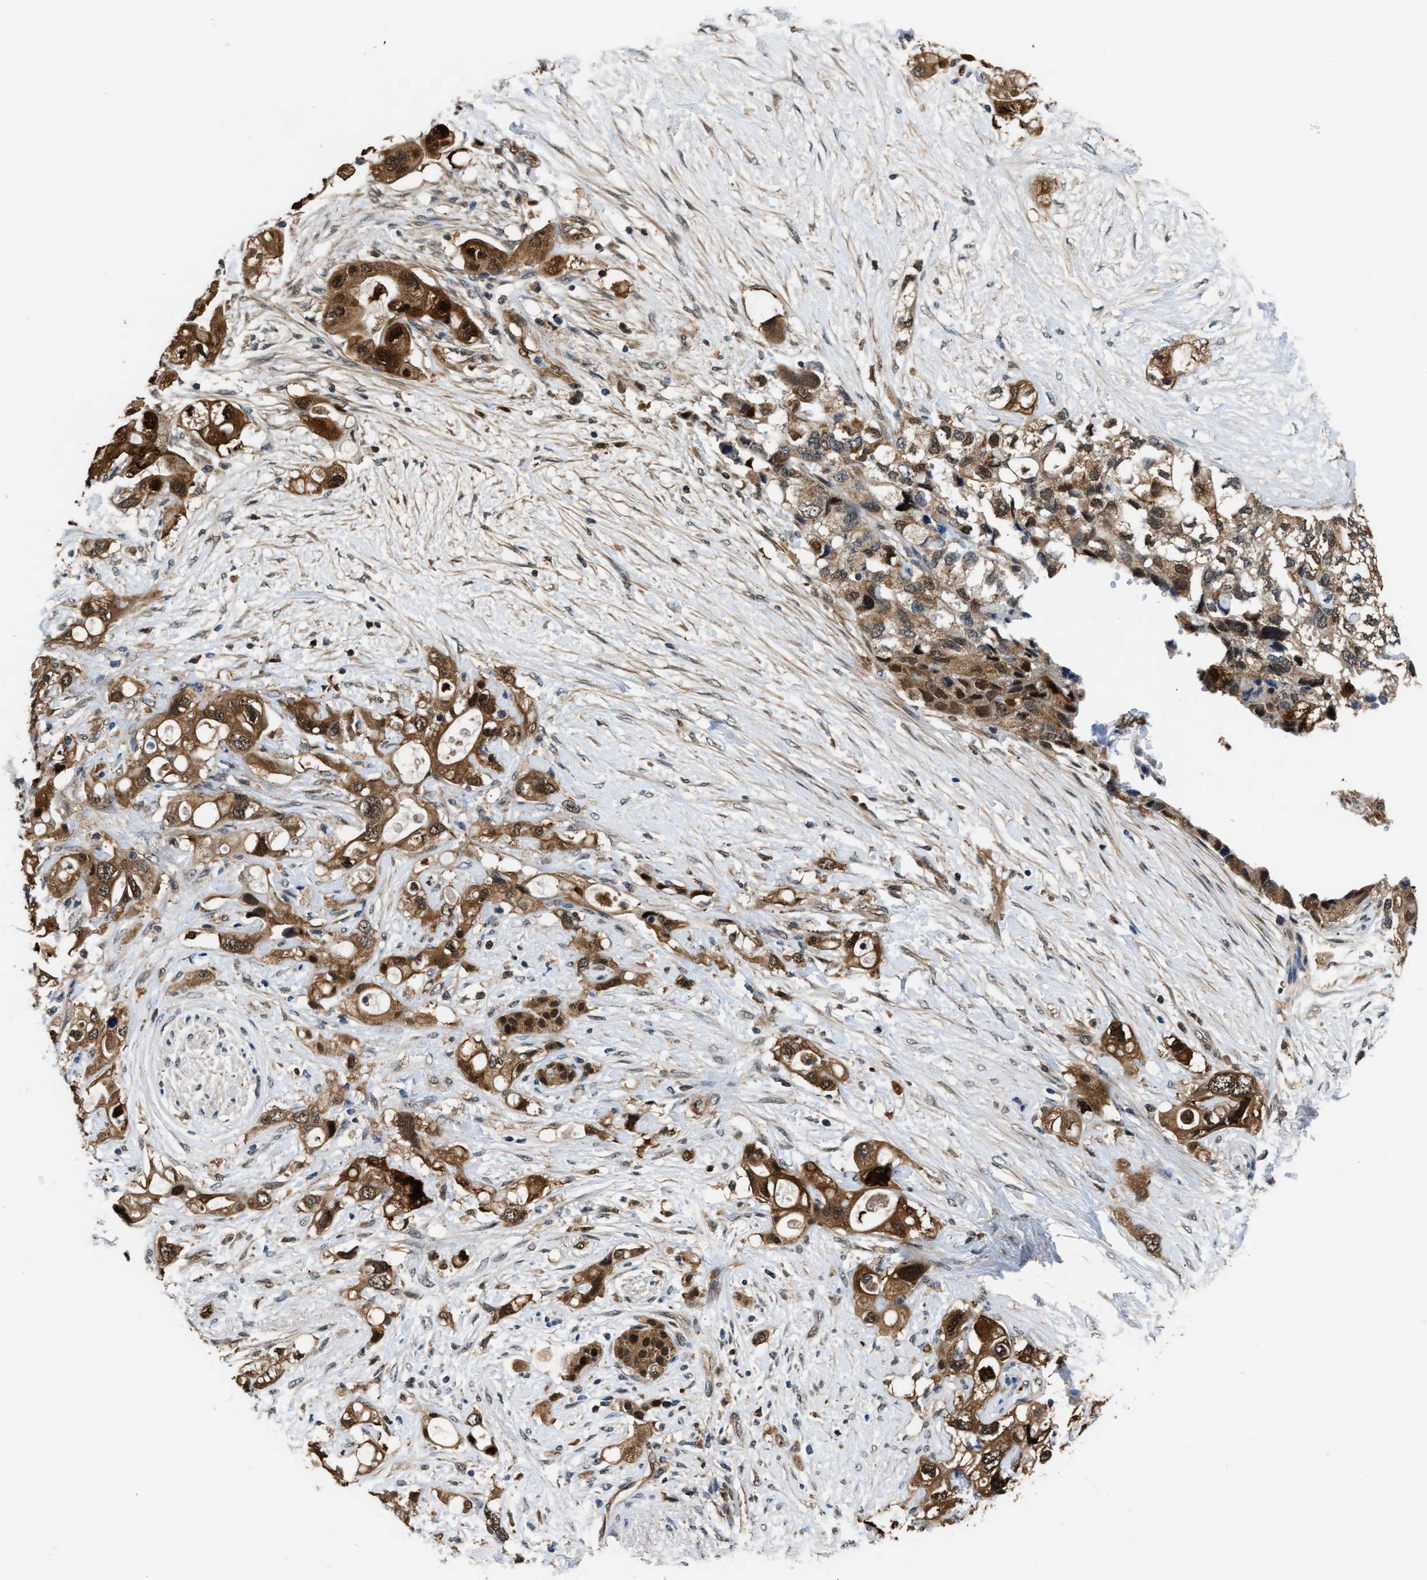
{"staining": {"intensity": "strong", "quantity": ">75%", "location": "cytoplasmic/membranous,nuclear"}, "tissue": "pancreatic cancer", "cell_type": "Tumor cells", "image_type": "cancer", "snomed": [{"axis": "morphology", "description": "Adenocarcinoma, NOS"}, {"axis": "topography", "description": "Pancreas"}], "caption": "DAB immunohistochemical staining of human pancreatic adenocarcinoma displays strong cytoplasmic/membranous and nuclear protein positivity in about >75% of tumor cells.", "gene": "PPA1", "patient": {"sex": "female", "age": 56}}